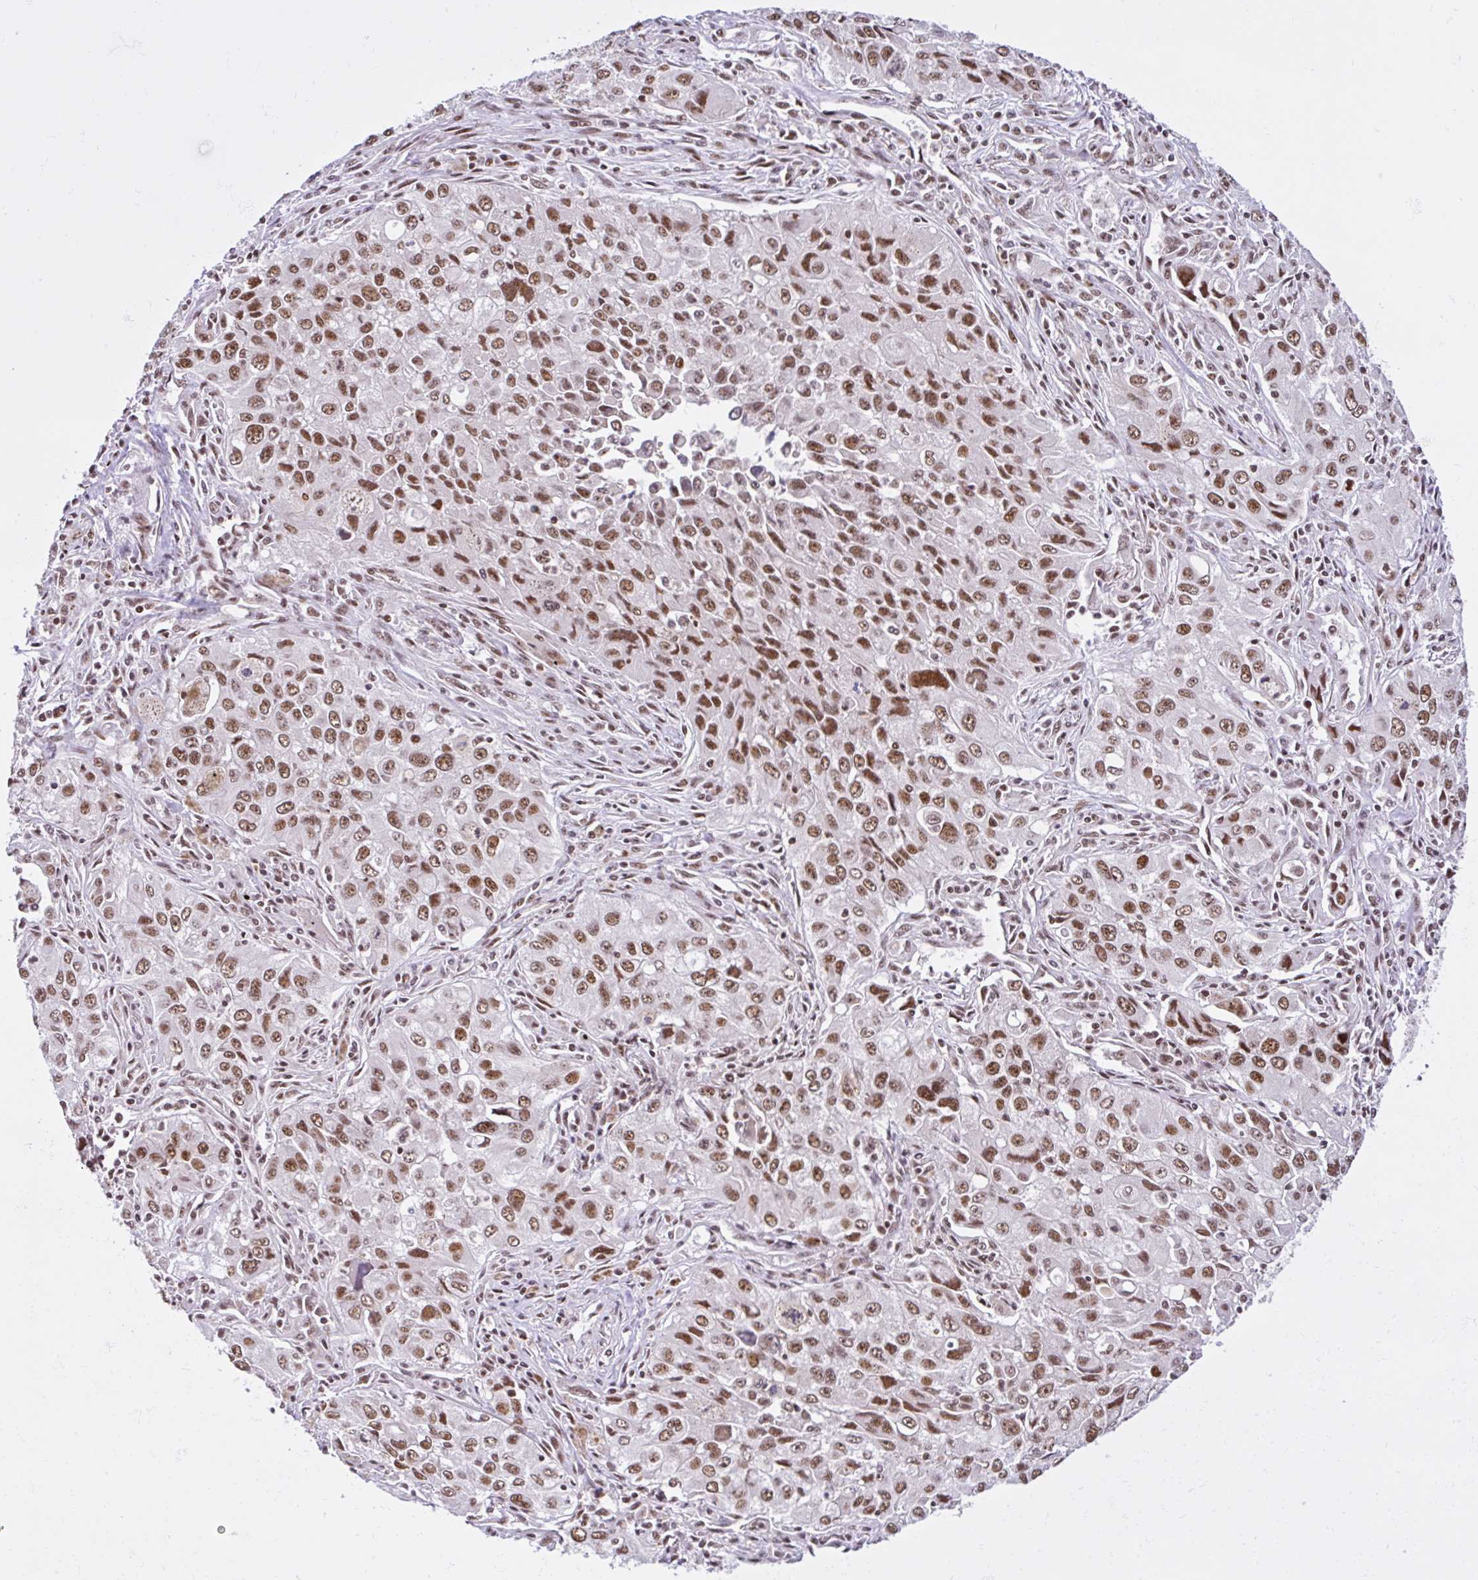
{"staining": {"intensity": "moderate", "quantity": ">75%", "location": "nuclear"}, "tissue": "lung cancer", "cell_type": "Tumor cells", "image_type": "cancer", "snomed": [{"axis": "morphology", "description": "Adenocarcinoma, NOS"}, {"axis": "morphology", "description": "Adenocarcinoma, metastatic, NOS"}, {"axis": "topography", "description": "Lymph node"}, {"axis": "topography", "description": "Lung"}], "caption": "Immunohistochemistry of lung cancer demonstrates medium levels of moderate nuclear staining in approximately >75% of tumor cells.", "gene": "CCDC12", "patient": {"sex": "female", "age": 42}}